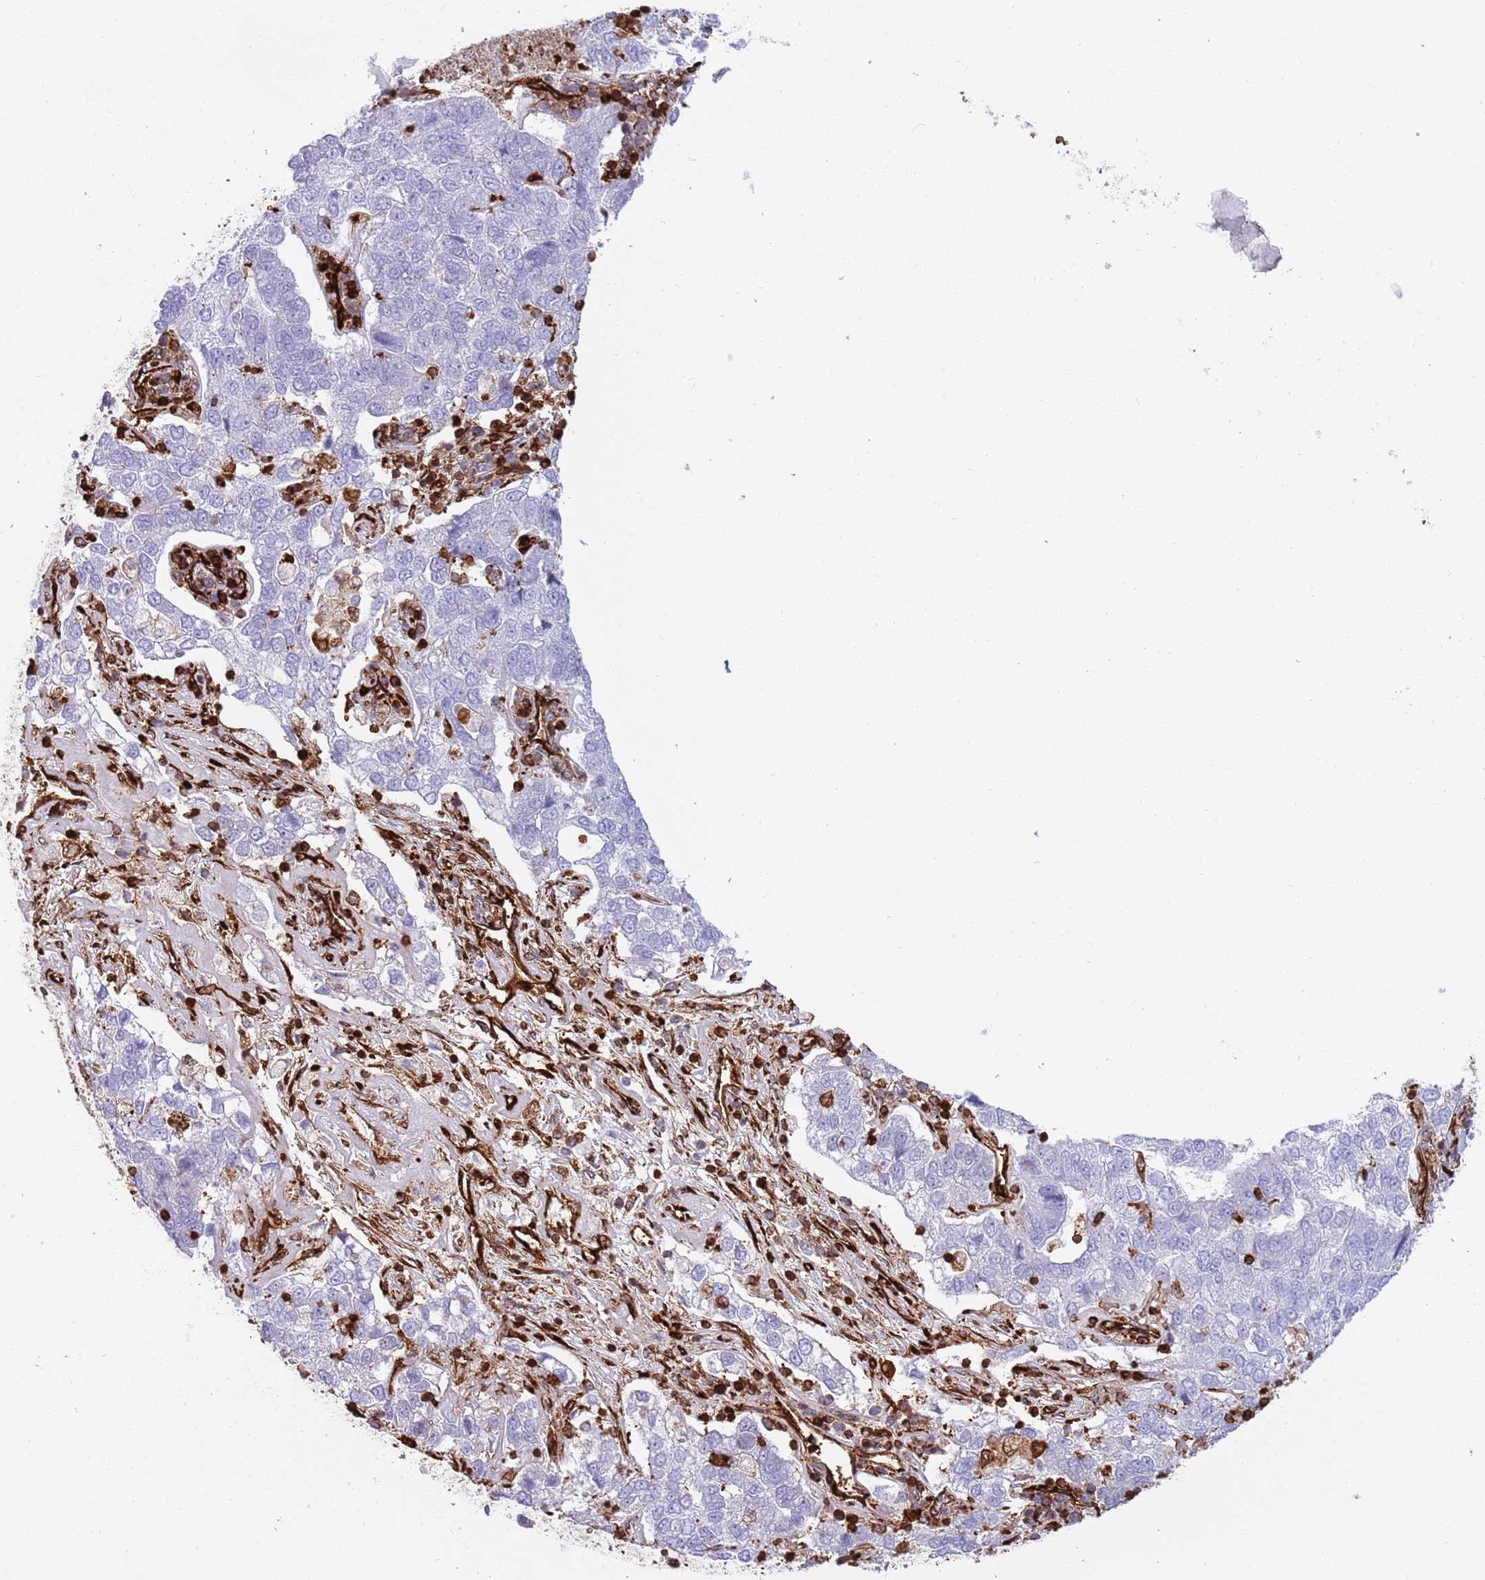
{"staining": {"intensity": "negative", "quantity": "none", "location": "none"}, "tissue": "pancreatic cancer", "cell_type": "Tumor cells", "image_type": "cancer", "snomed": [{"axis": "morphology", "description": "Adenocarcinoma, NOS"}, {"axis": "topography", "description": "Pancreas"}], "caption": "An IHC histopathology image of pancreatic cancer is shown. There is no staining in tumor cells of pancreatic cancer.", "gene": "KBTBD7", "patient": {"sex": "female", "age": 61}}